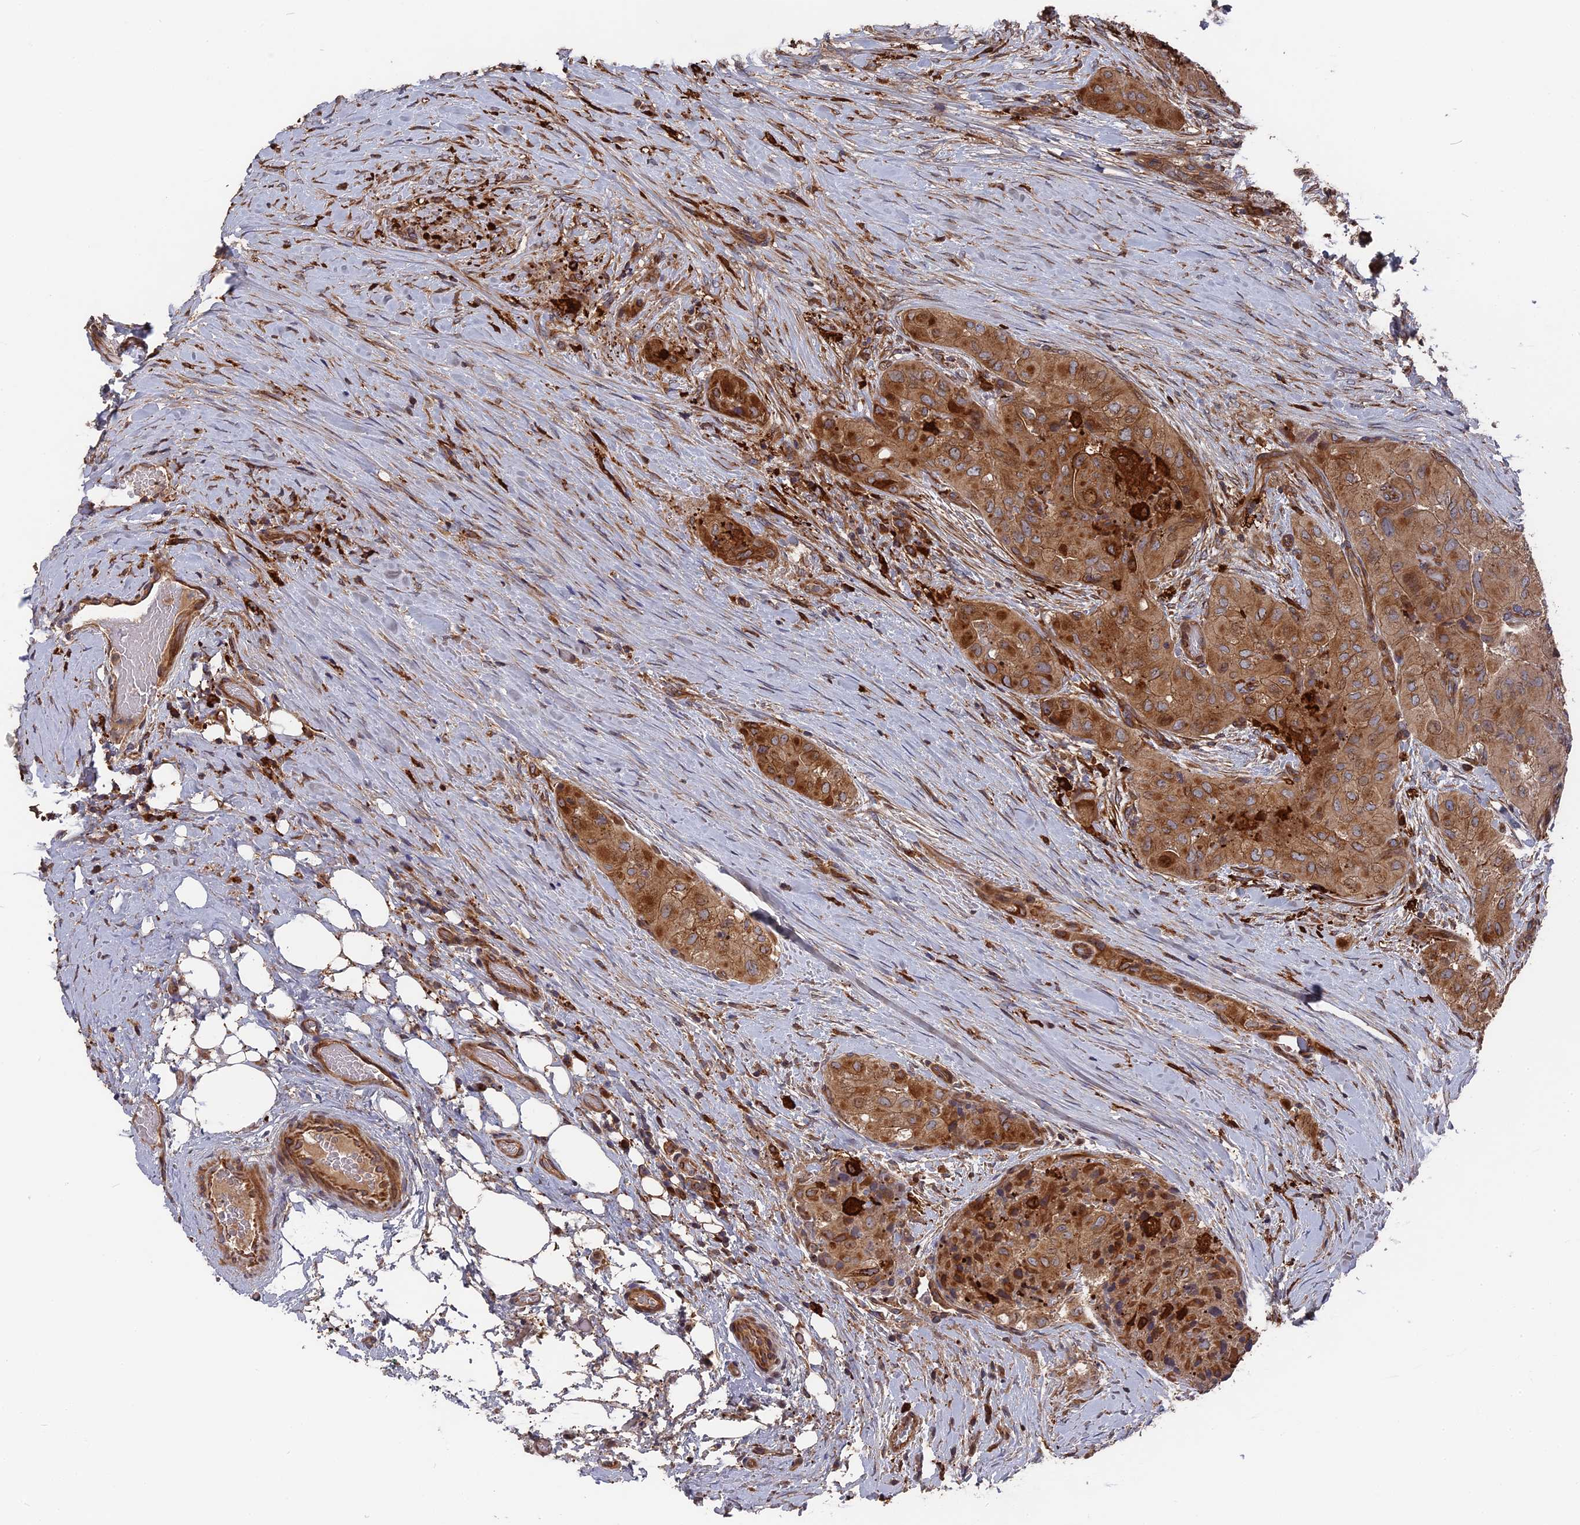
{"staining": {"intensity": "moderate", "quantity": ">75%", "location": "cytoplasmic/membranous,nuclear"}, "tissue": "thyroid cancer", "cell_type": "Tumor cells", "image_type": "cancer", "snomed": [{"axis": "morphology", "description": "Papillary adenocarcinoma, NOS"}, {"axis": "topography", "description": "Thyroid gland"}], "caption": "Human thyroid cancer (papillary adenocarcinoma) stained for a protein (brown) exhibits moderate cytoplasmic/membranous and nuclear positive positivity in about >75% of tumor cells.", "gene": "DEF8", "patient": {"sex": "female", "age": 59}}